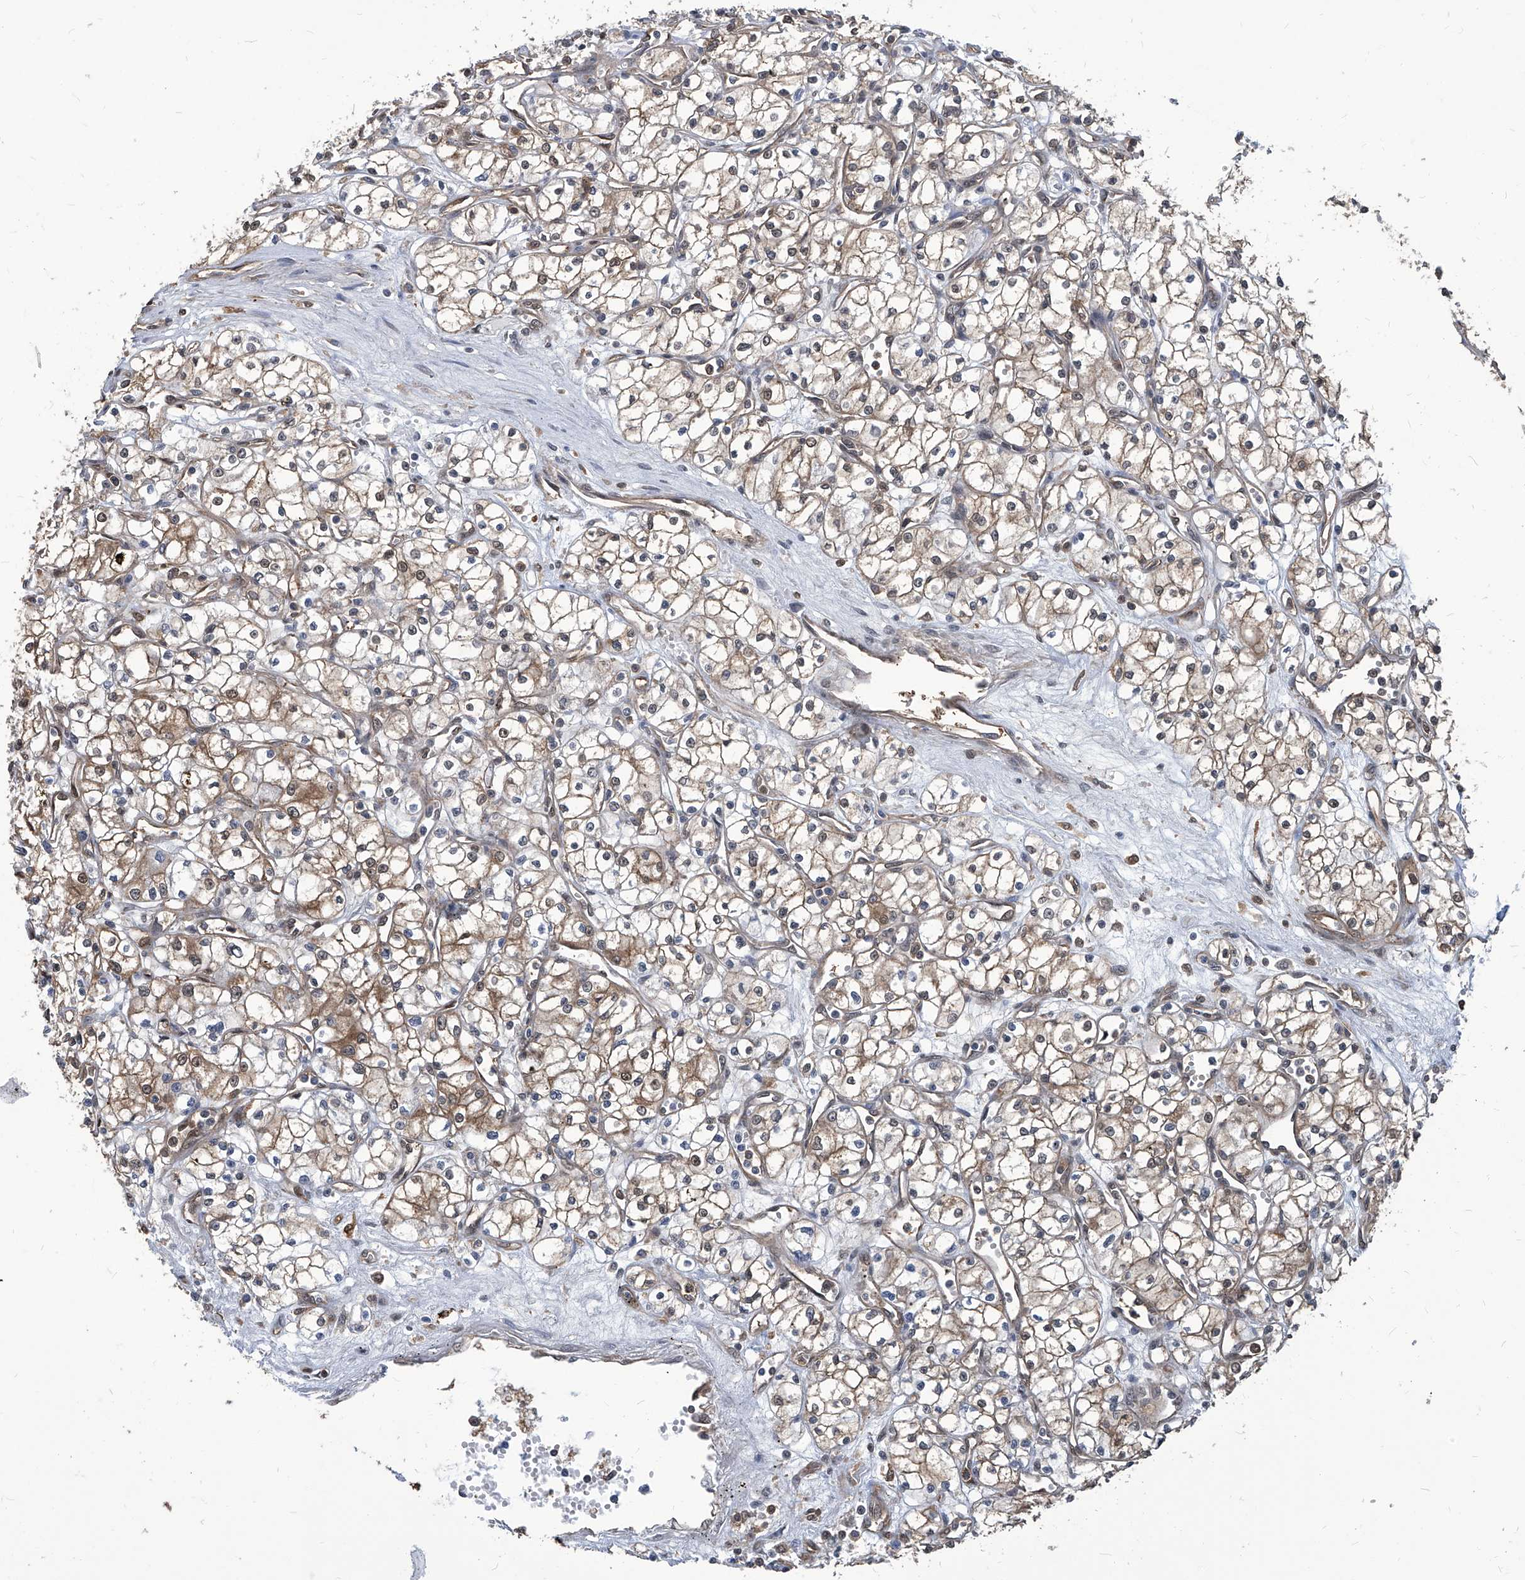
{"staining": {"intensity": "weak", "quantity": ">75%", "location": "cytoplasmic/membranous"}, "tissue": "renal cancer", "cell_type": "Tumor cells", "image_type": "cancer", "snomed": [{"axis": "morphology", "description": "Adenocarcinoma, NOS"}, {"axis": "topography", "description": "Kidney"}], "caption": "A brown stain labels weak cytoplasmic/membranous staining of a protein in human renal cancer tumor cells. Using DAB (brown) and hematoxylin (blue) stains, captured at high magnification using brightfield microscopy.", "gene": "PSMB1", "patient": {"sex": "male", "age": 59}}